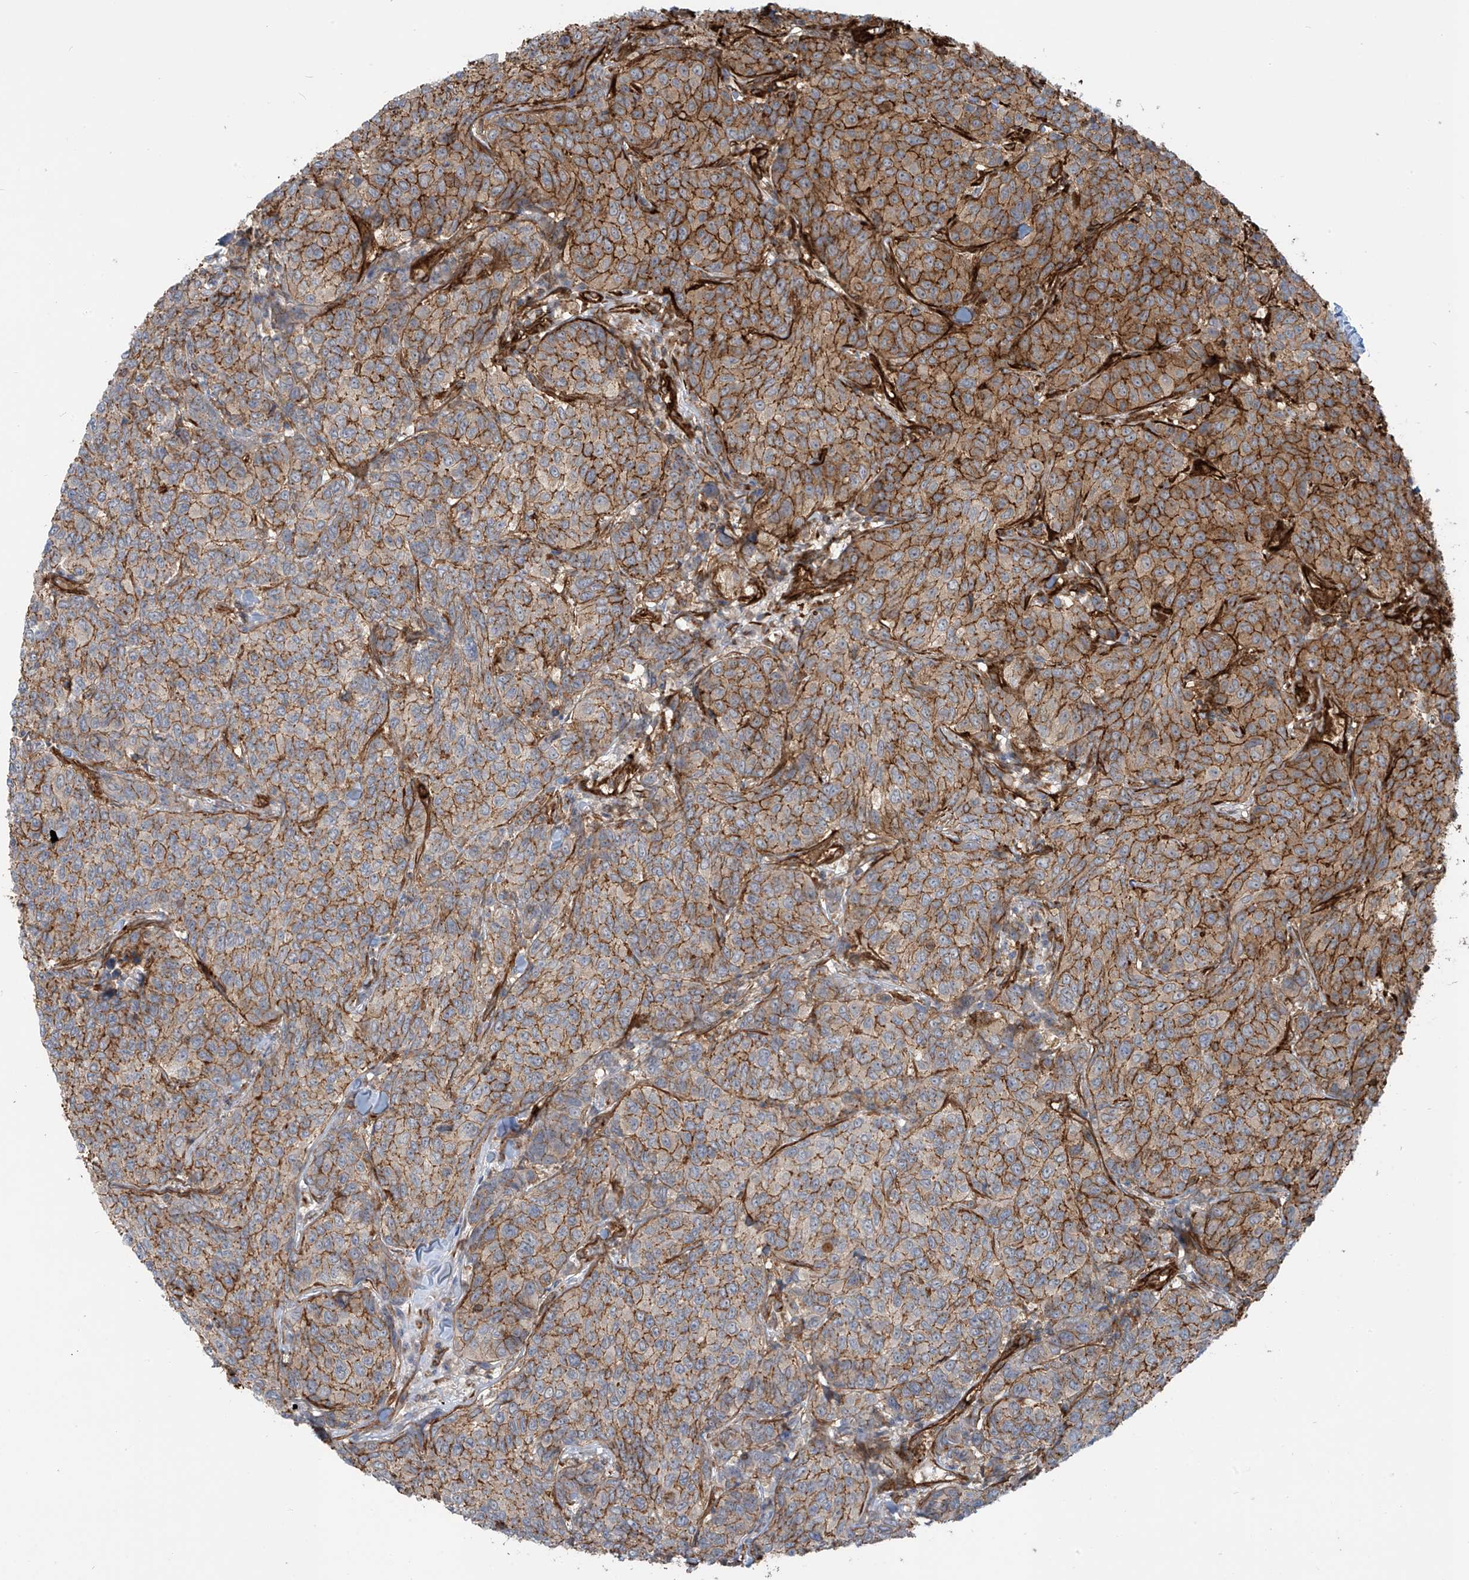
{"staining": {"intensity": "moderate", "quantity": ">75%", "location": "cytoplasmic/membranous"}, "tissue": "breast cancer", "cell_type": "Tumor cells", "image_type": "cancer", "snomed": [{"axis": "morphology", "description": "Duct carcinoma"}, {"axis": "topography", "description": "Breast"}], "caption": "There is medium levels of moderate cytoplasmic/membranous expression in tumor cells of breast cancer (intraductal carcinoma), as demonstrated by immunohistochemical staining (brown color).", "gene": "SLC9A2", "patient": {"sex": "female", "age": 55}}